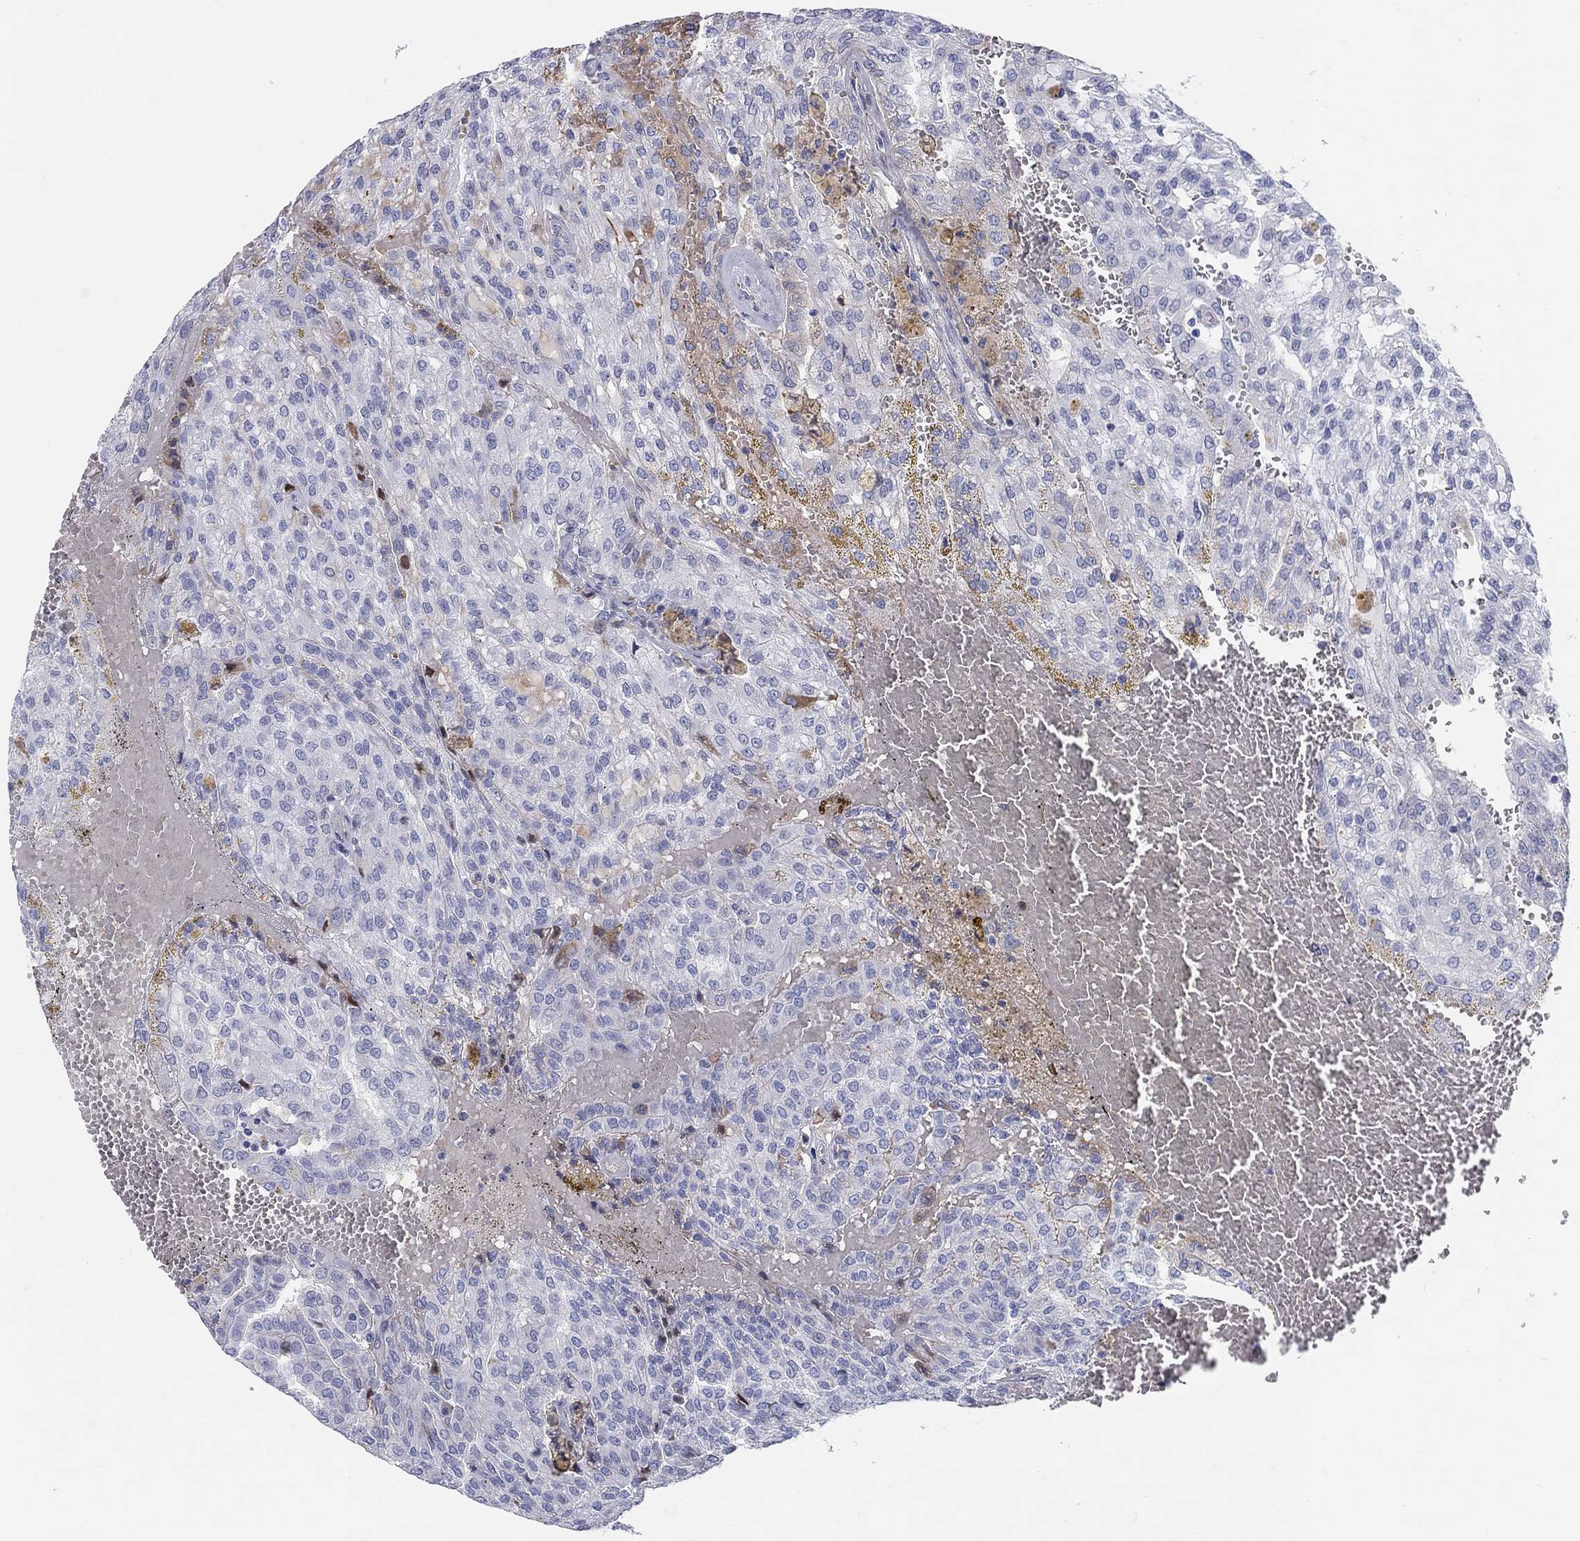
{"staining": {"intensity": "negative", "quantity": "none", "location": "none"}, "tissue": "renal cancer", "cell_type": "Tumor cells", "image_type": "cancer", "snomed": [{"axis": "morphology", "description": "Adenocarcinoma, NOS"}, {"axis": "topography", "description": "Kidney"}], "caption": "This image is of adenocarcinoma (renal) stained with immunohistochemistry to label a protein in brown with the nuclei are counter-stained blue. There is no positivity in tumor cells. Nuclei are stained in blue.", "gene": "HEATR4", "patient": {"sex": "male", "age": 63}}